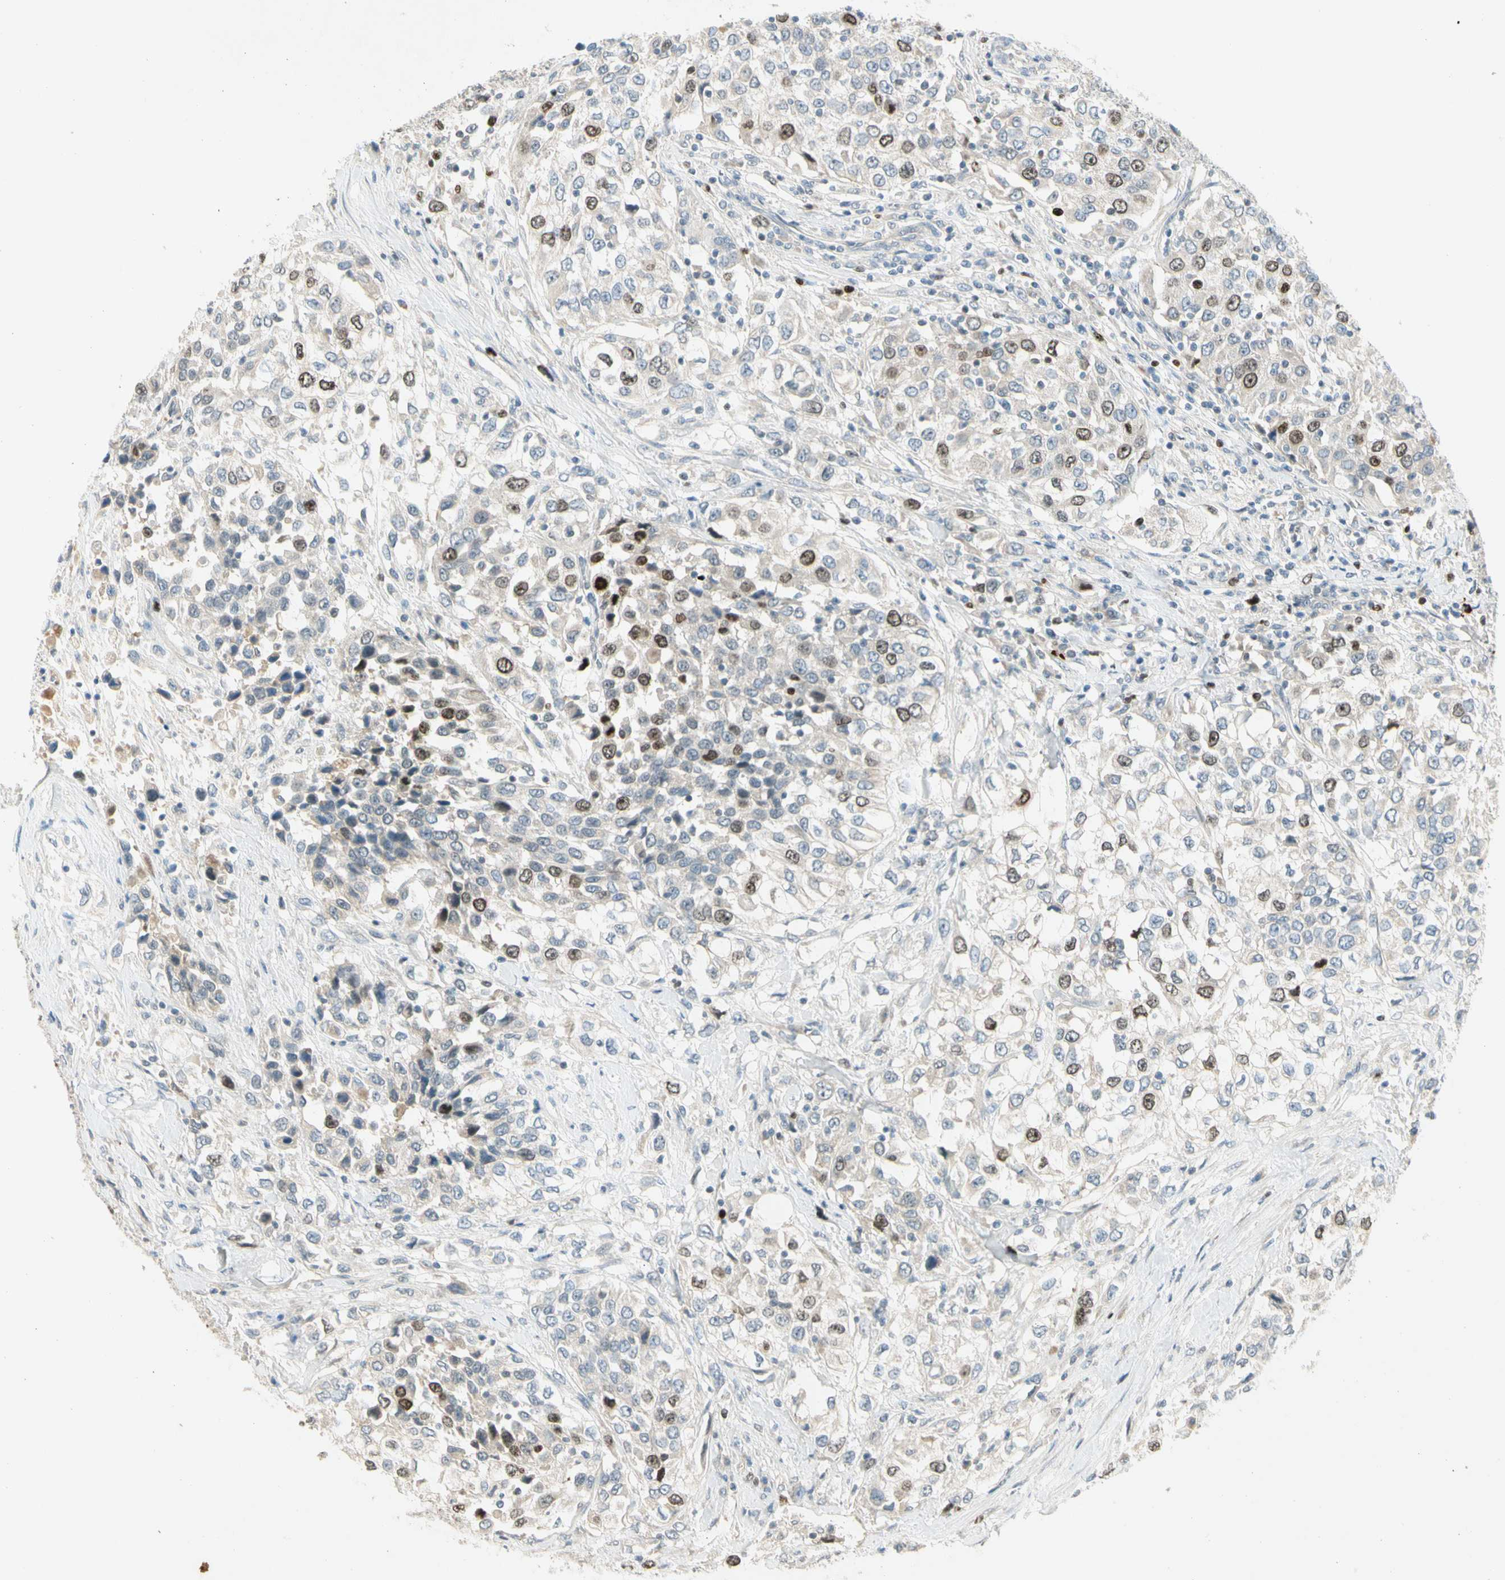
{"staining": {"intensity": "strong", "quantity": "<25%", "location": "nuclear"}, "tissue": "urothelial cancer", "cell_type": "Tumor cells", "image_type": "cancer", "snomed": [{"axis": "morphology", "description": "Urothelial carcinoma, High grade"}, {"axis": "topography", "description": "Urinary bladder"}], "caption": "This photomicrograph demonstrates urothelial cancer stained with immunohistochemistry (IHC) to label a protein in brown. The nuclear of tumor cells show strong positivity for the protein. Nuclei are counter-stained blue.", "gene": "PITX1", "patient": {"sex": "female", "age": 80}}